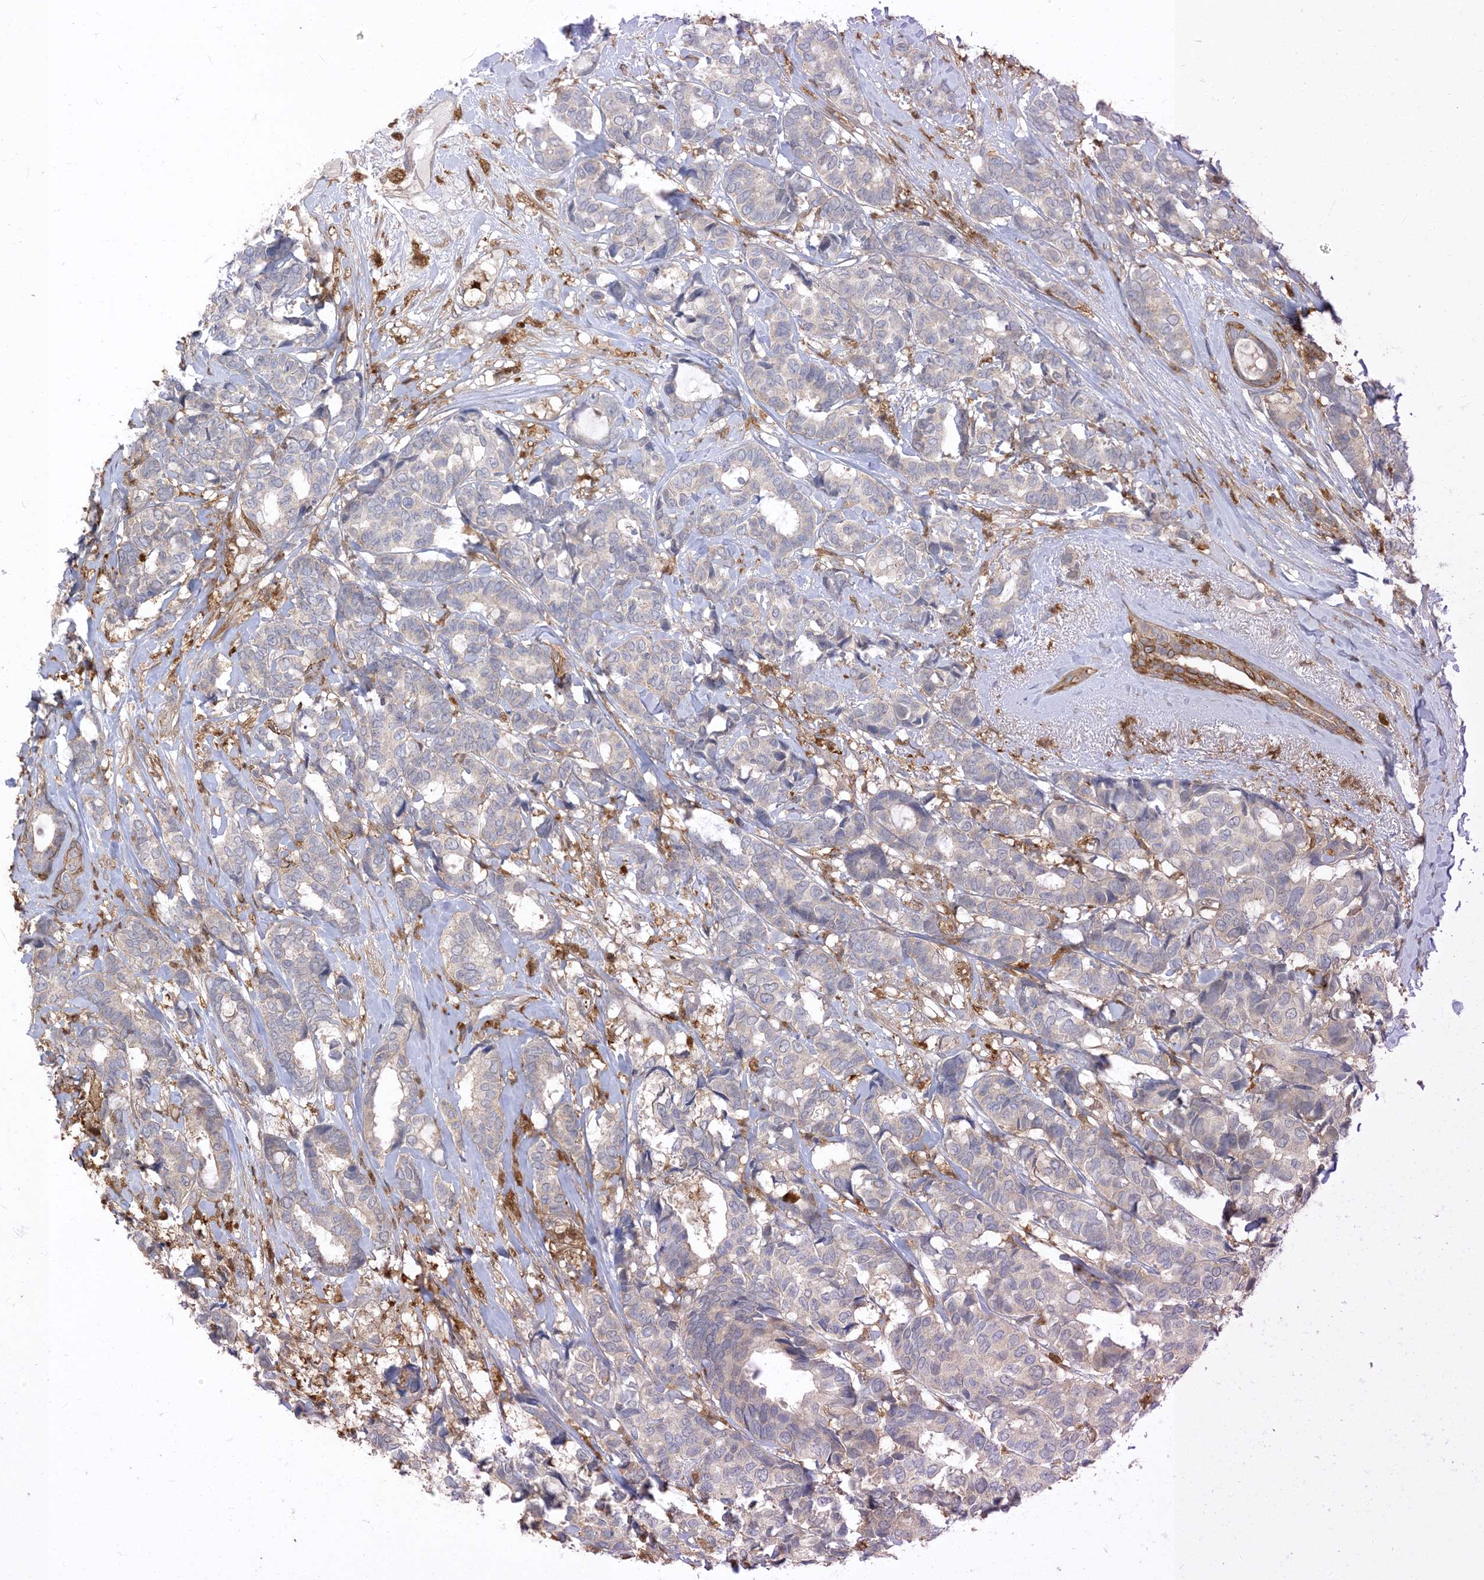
{"staining": {"intensity": "negative", "quantity": "none", "location": "none"}, "tissue": "breast cancer", "cell_type": "Tumor cells", "image_type": "cancer", "snomed": [{"axis": "morphology", "description": "Duct carcinoma"}, {"axis": "topography", "description": "Breast"}], "caption": "Immunohistochemical staining of breast invasive ductal carcinoma reveals no significant staining in tumor cells.", "gene": "NAGK", "patient": {"sex": "female", "age": 87}}